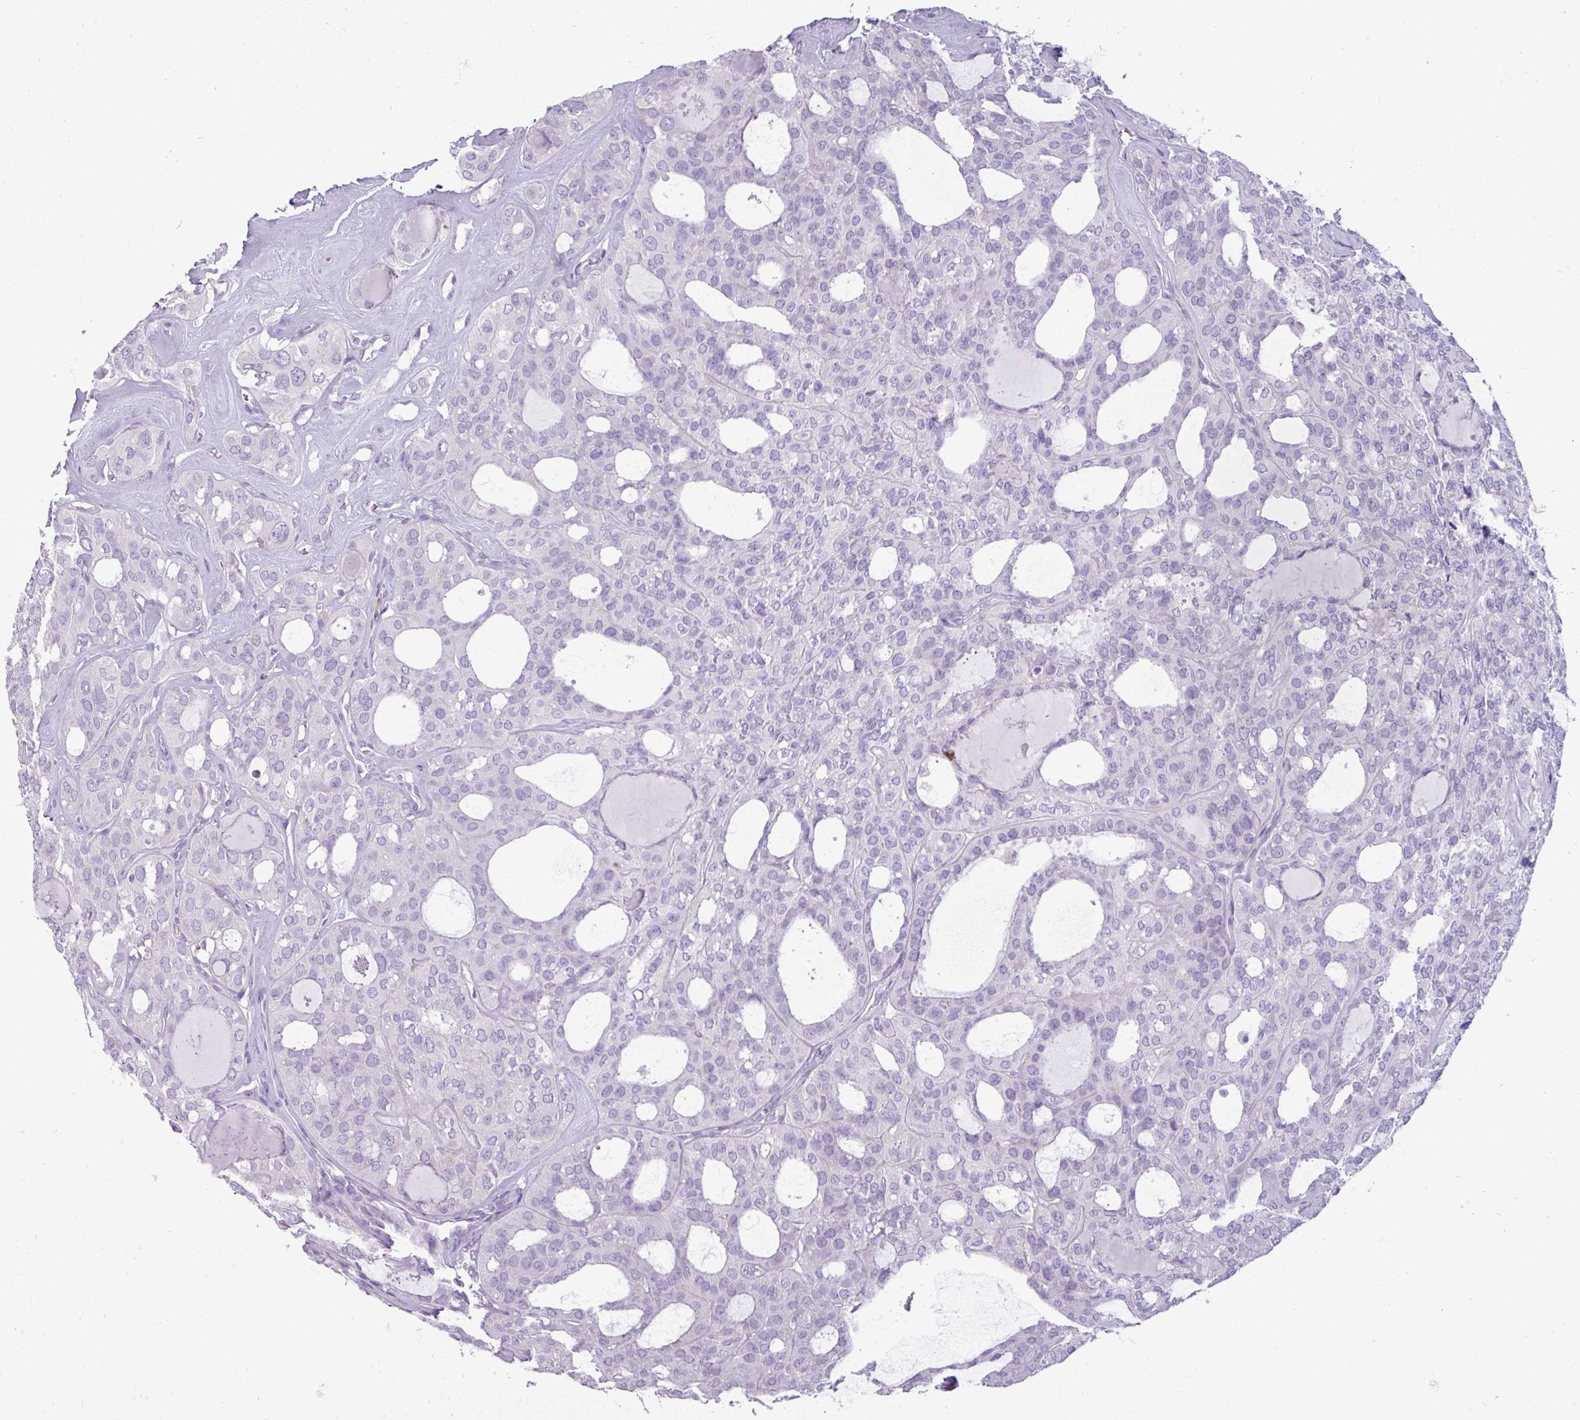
{"staining": {"intensity": "negative", "quantity": "none", "location": "none"}, "tissue": "thyroid cancer", "cell_type": "Tumor cells", "image_type": "cancer", "snomed": [{"axis": "morphology", "description": "Follicular adenoma carcinoma, NOS"}, {"axis": "topography", "description": "Thyroid gland"}], "caption": "DAB immunohistochemical staining of follicular adenoma carcinoma (thyroid) reveals no significant staining in tumor cells.", "gene": "TRIM39", "patient": {"sex": "male", "age": 75}}